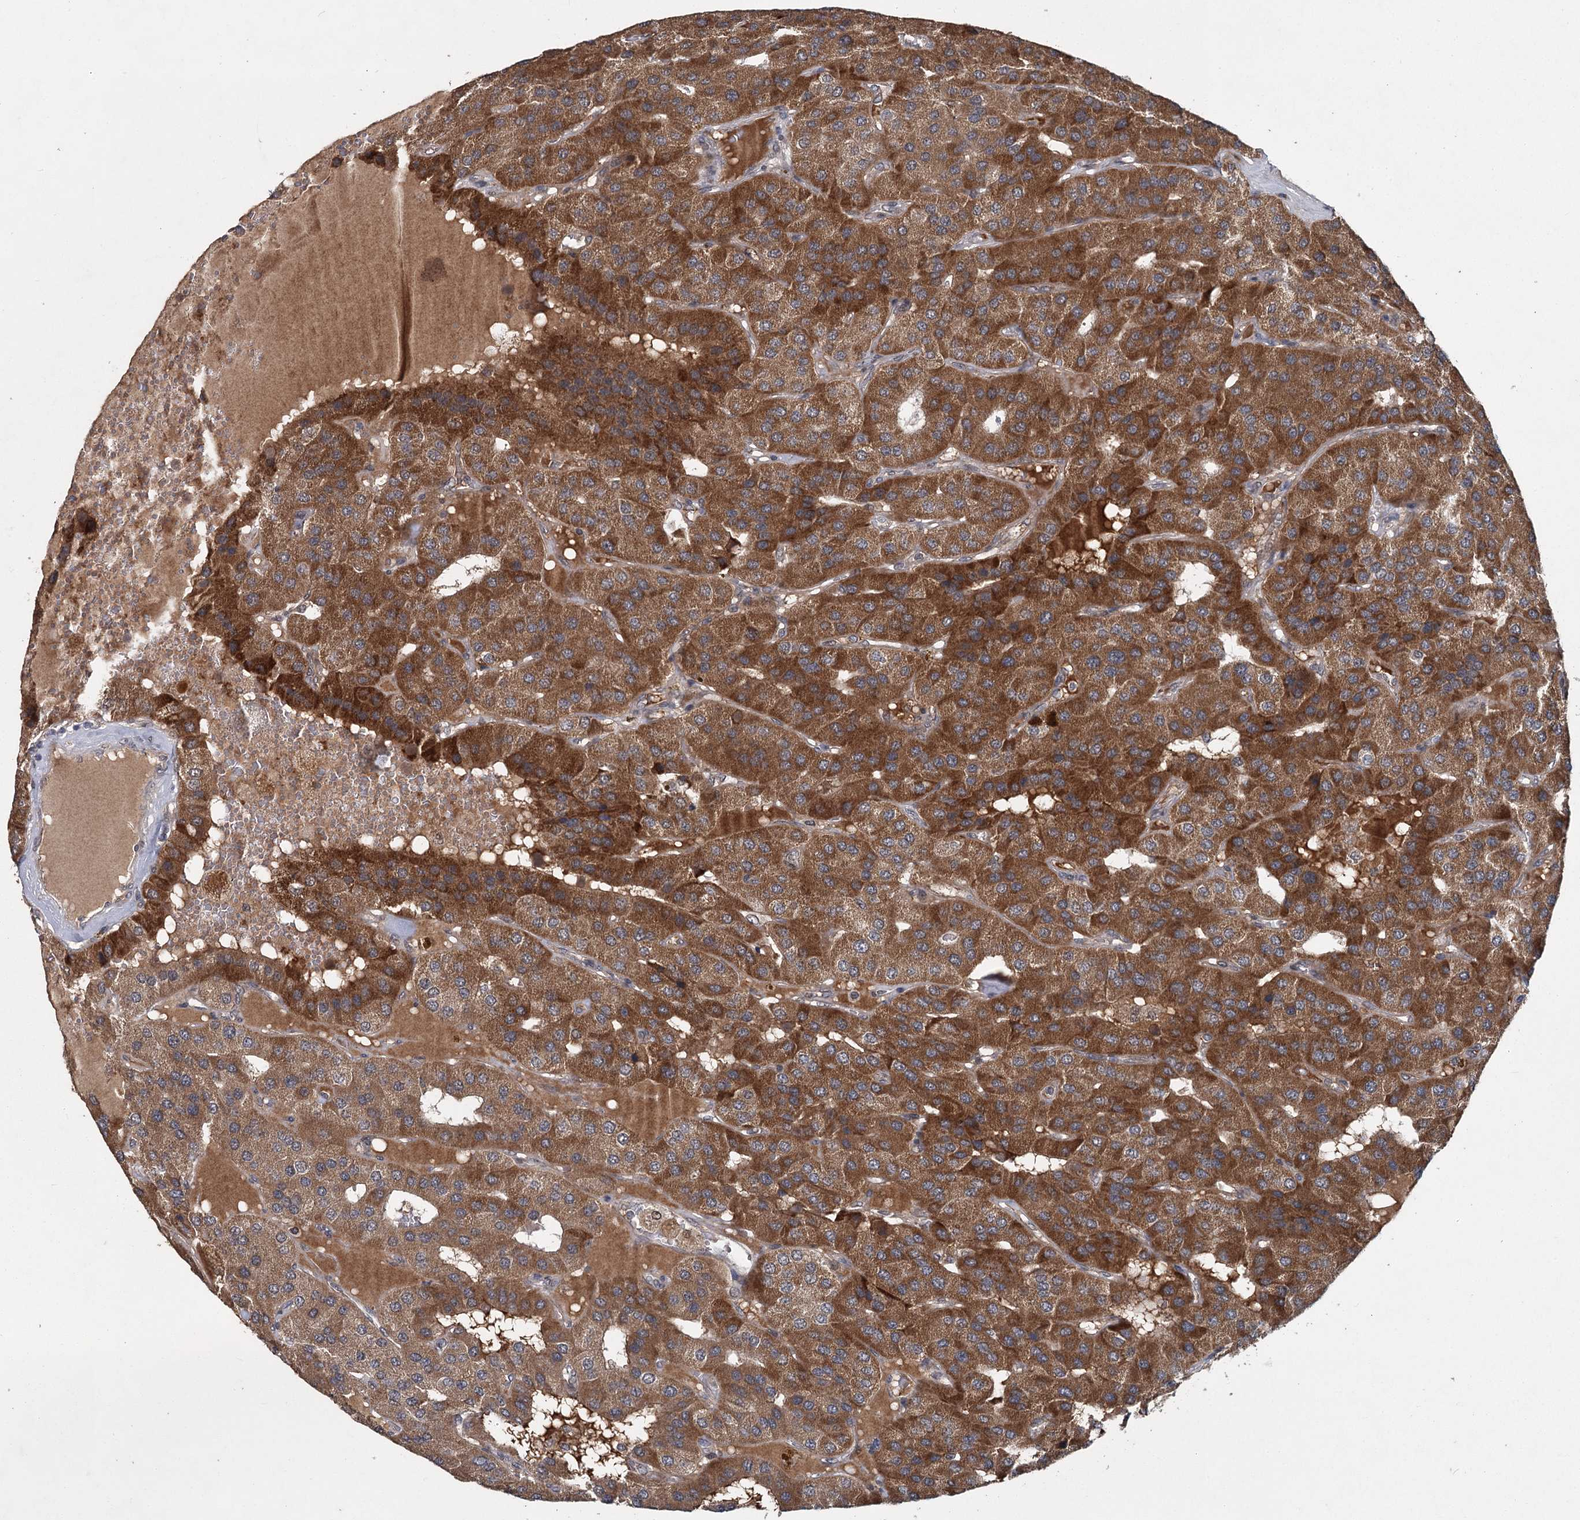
{"staining": {"intensity": "strong", "quantity": ">75%", "location": "cytoplasmic/membranous"}, "tissue": "parathyroid gland", "cell_type": "Glandular cells", "image_type": "normal", "snomed": [{"axis": "morphology", "description": "Normal tissue, NOS"}, {"axis": "morphology", "description": "Adenoma, NOS"}, {"axis": "topography", "description": "Parathyroid gland"}], "caption": "A high-resolution histopathology image shows immunohistochemistry staining of normal parathyroid gland, which displays strong cytoplasmic/membranous staining in about >75% of glandular cells. (Brightfield microscopy of DAB IHC at high magnification).", "gene": "MYG1", "patient": {"sex": "female", "age": 86}}